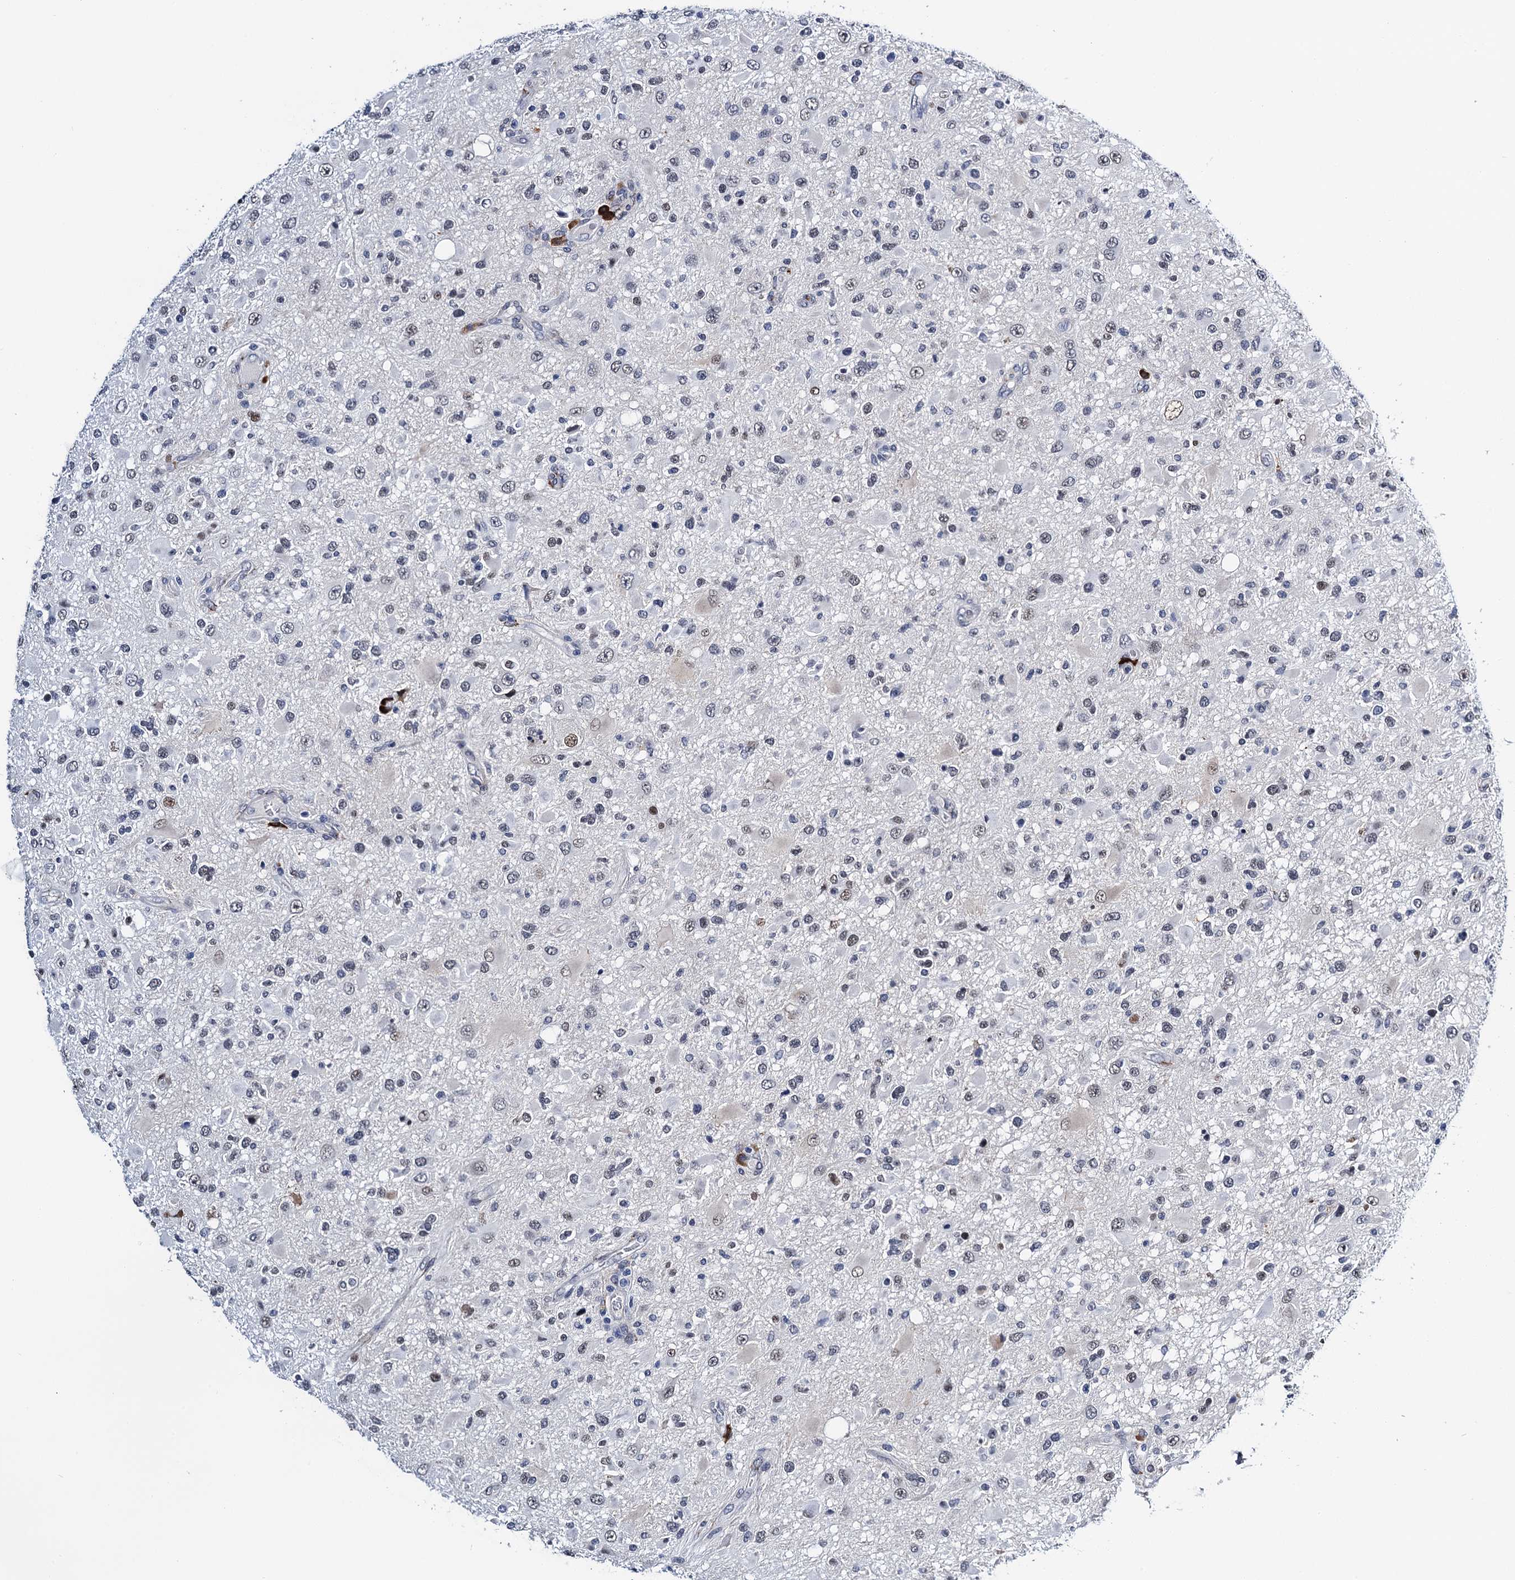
{"staining": {"intensity": "weak", "quantity": "<25%", "location": "nuclear"}, "tissue": "glioma", "cell_type": "Tumor cells", "image_type": "cancer", "snomed": [{"axis": "morphology", "description": "Glioma, malignant, High grade"}, {"axis": "topography", "description": "Brain"}], "caption": "Image shows no protein positivity in tumor cells of malignant high-grade glioma tissue.", "gene": "SLC7A10", "patient": {"sex": "male", "age": 53}}